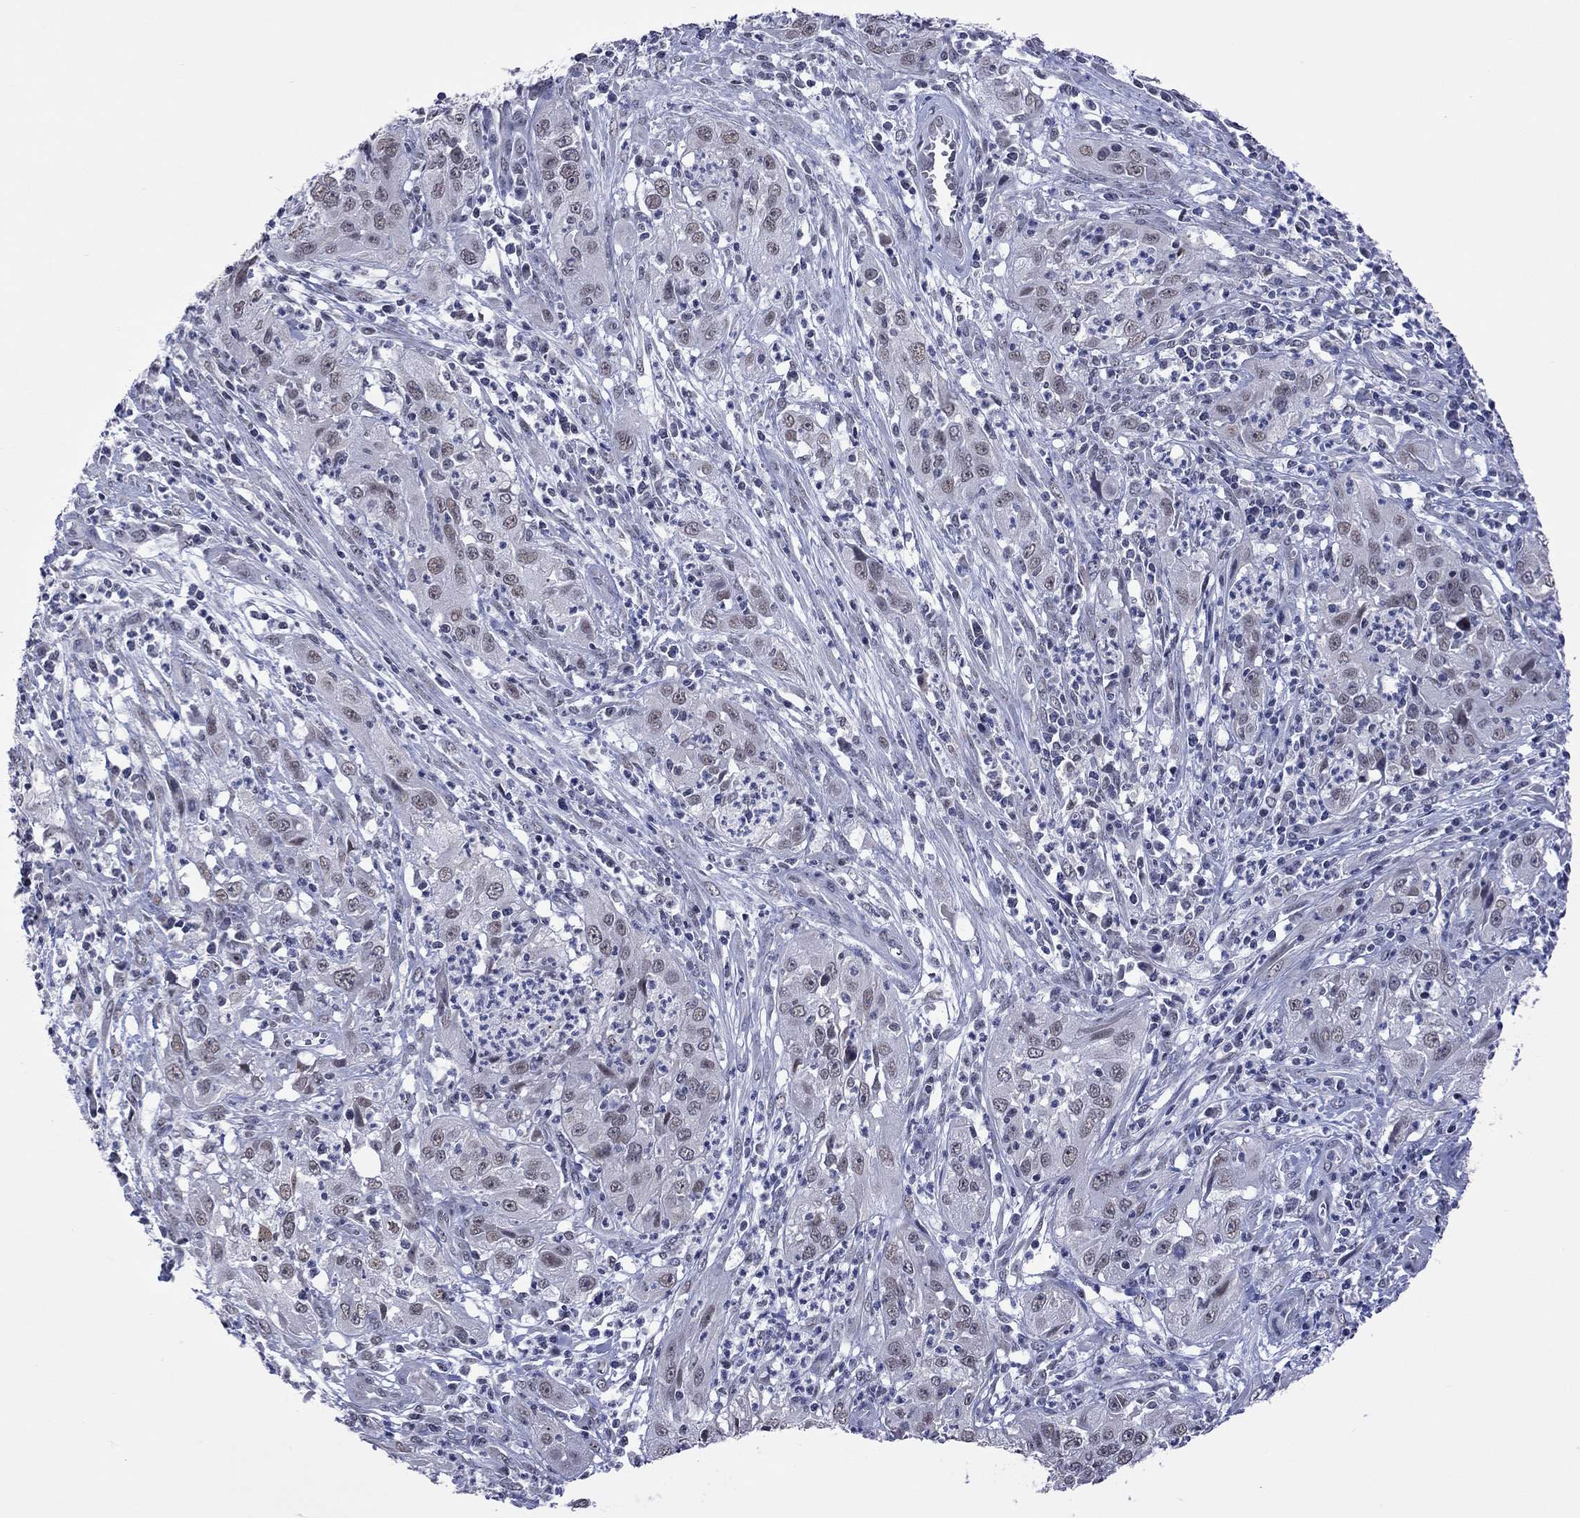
{"staining": {"intensity": "negative", "quantity": "none", "location": "none"}, "tissue": "cervical cancer", "cell_type": "Tumor cells", "image_type": "cancer", "snomed": [{"axis": "morphology", "description": "Squamous cell carcinoma, NOS"}, {"axis": "topography", "description": "Cervix"}], "caption": "DAB immunohistochemical staining of cervical cancer (squamous cell carcinoma) reveals no significant positivity in tumor cells.", "gene": "PPP1R3A", "patient": {"sex": "female", "age": 32}}